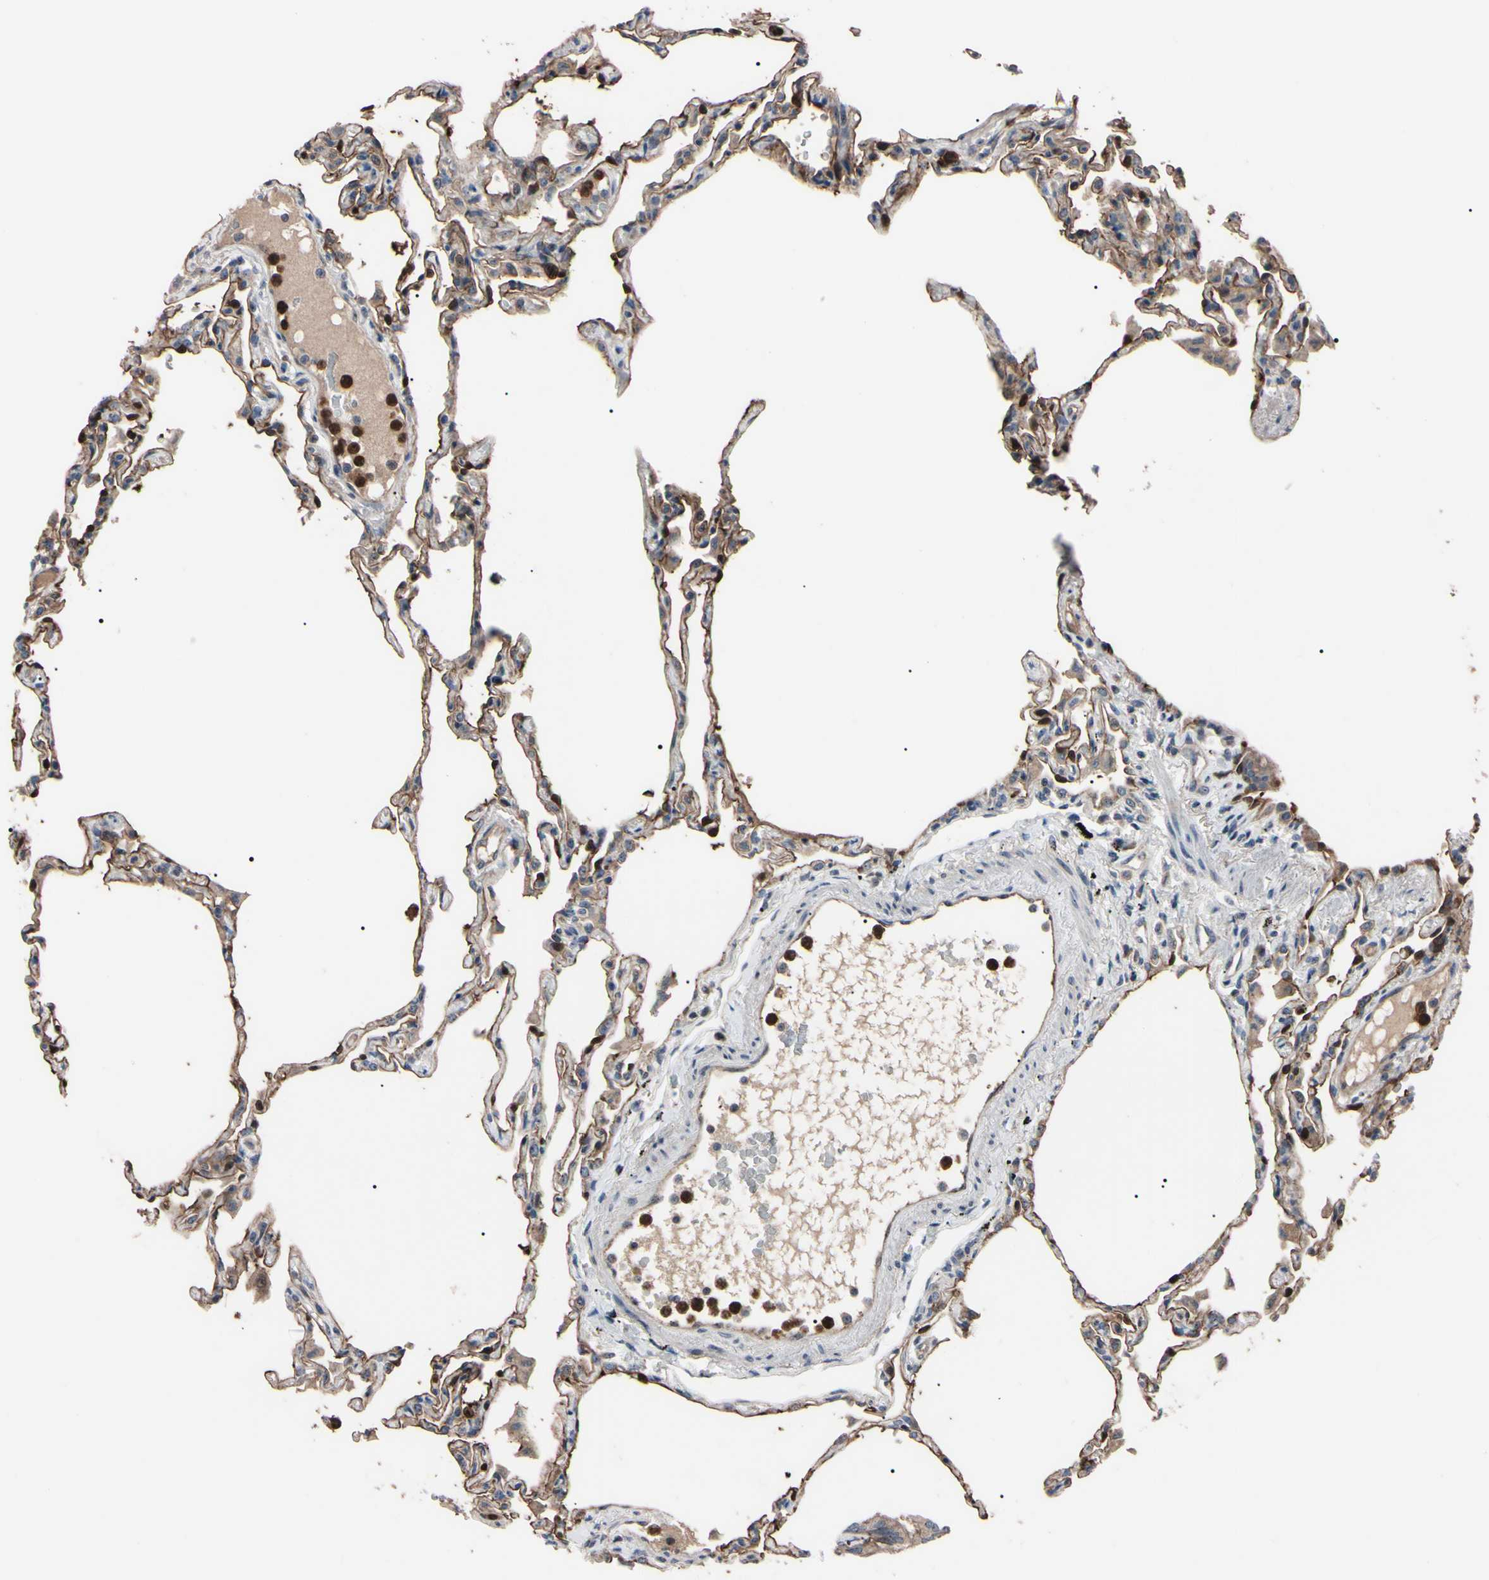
{"staining": {"intensity": "moderate", "quantity": ">75%", "location": "cytoplasmic/membranous,nuclear"}, "tissue": "lung", "cell_type": "Alveolar cells", "image_type": "normal", "snomed": [{"axis": "morphology", "description": "Normal tissue, NOS"}, {"axis": "topography", "description": "Lung"}], "caption": "Immunohistochemical staining of normal human lung demonstrates >75% levels of moderate cytoplasmic/membranous,nuclear protein positivity in about >75% of alveolar cells. (brown staining indicates protein expression, while blue staining denotes nuclei).", "gene": "TRAF5", "patient": {"sex": "female", "age": 49}}